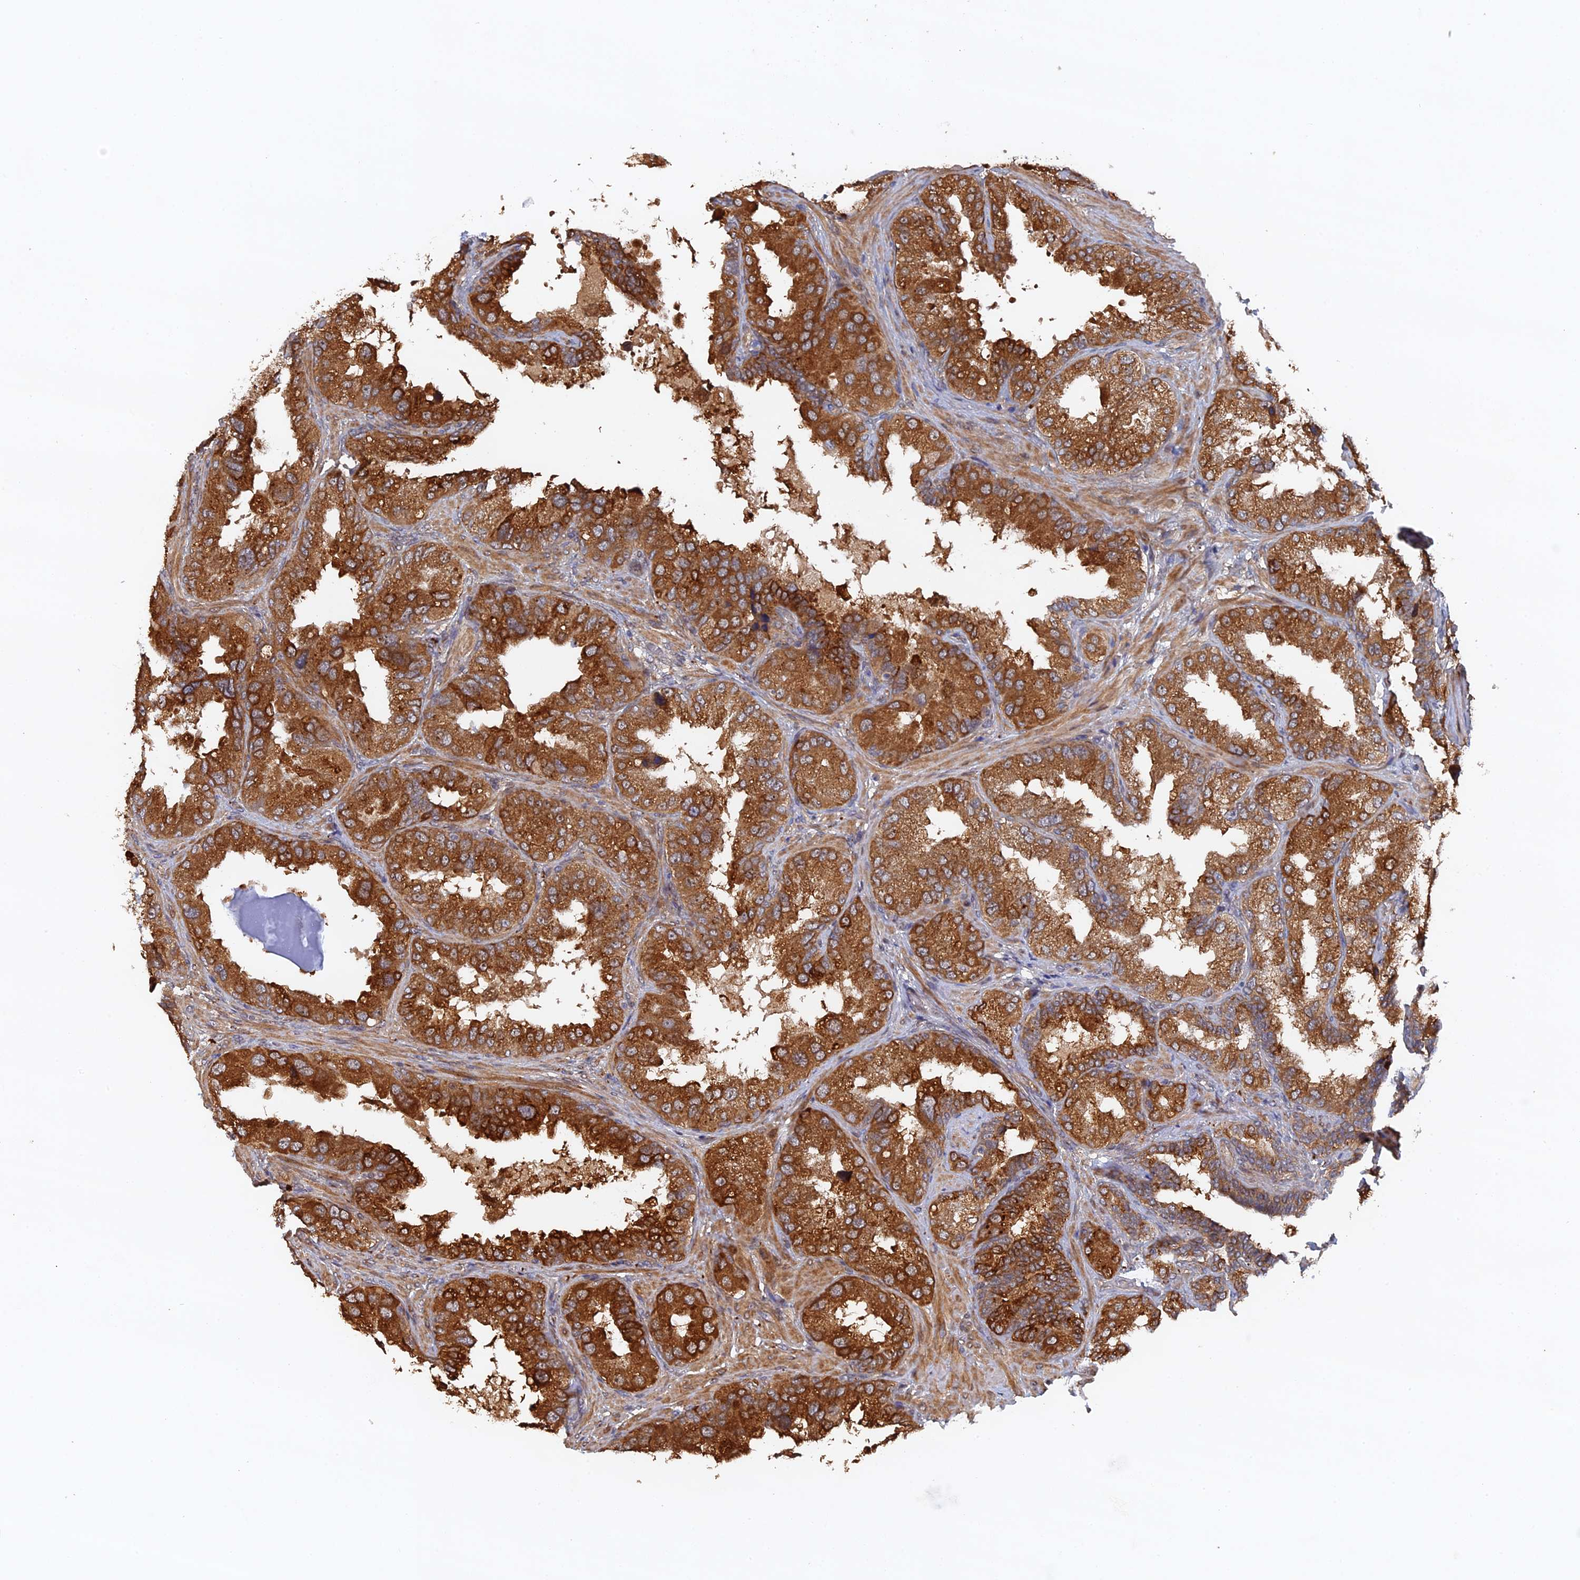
{"staining": {"intensity": "strong", "quantity": ">75%", "location": "cytoplasmic/membranous"}, "tissue": "seminal vesicle", "cell_type": "Glandular cells", "image_type": "normal", "snomed": [{"axis": "morphology", "description": "Normal tissue, NOS"}, {"axis": "topography", "description": "Seminal veicle"}, {"axis": "topography", "description": "Peripheral nerve tissue"}], "caption": "Seminal vesicle stained for a protein shows strong cytoplasmic/membranous positivity in glandular cells. (Stains: DAB in brown, nuclei in blue, Microscopy: brightfield microscopy at high magnification).", "gene": "VPS37C", "patient": {"sex": "male", "age": 63}}